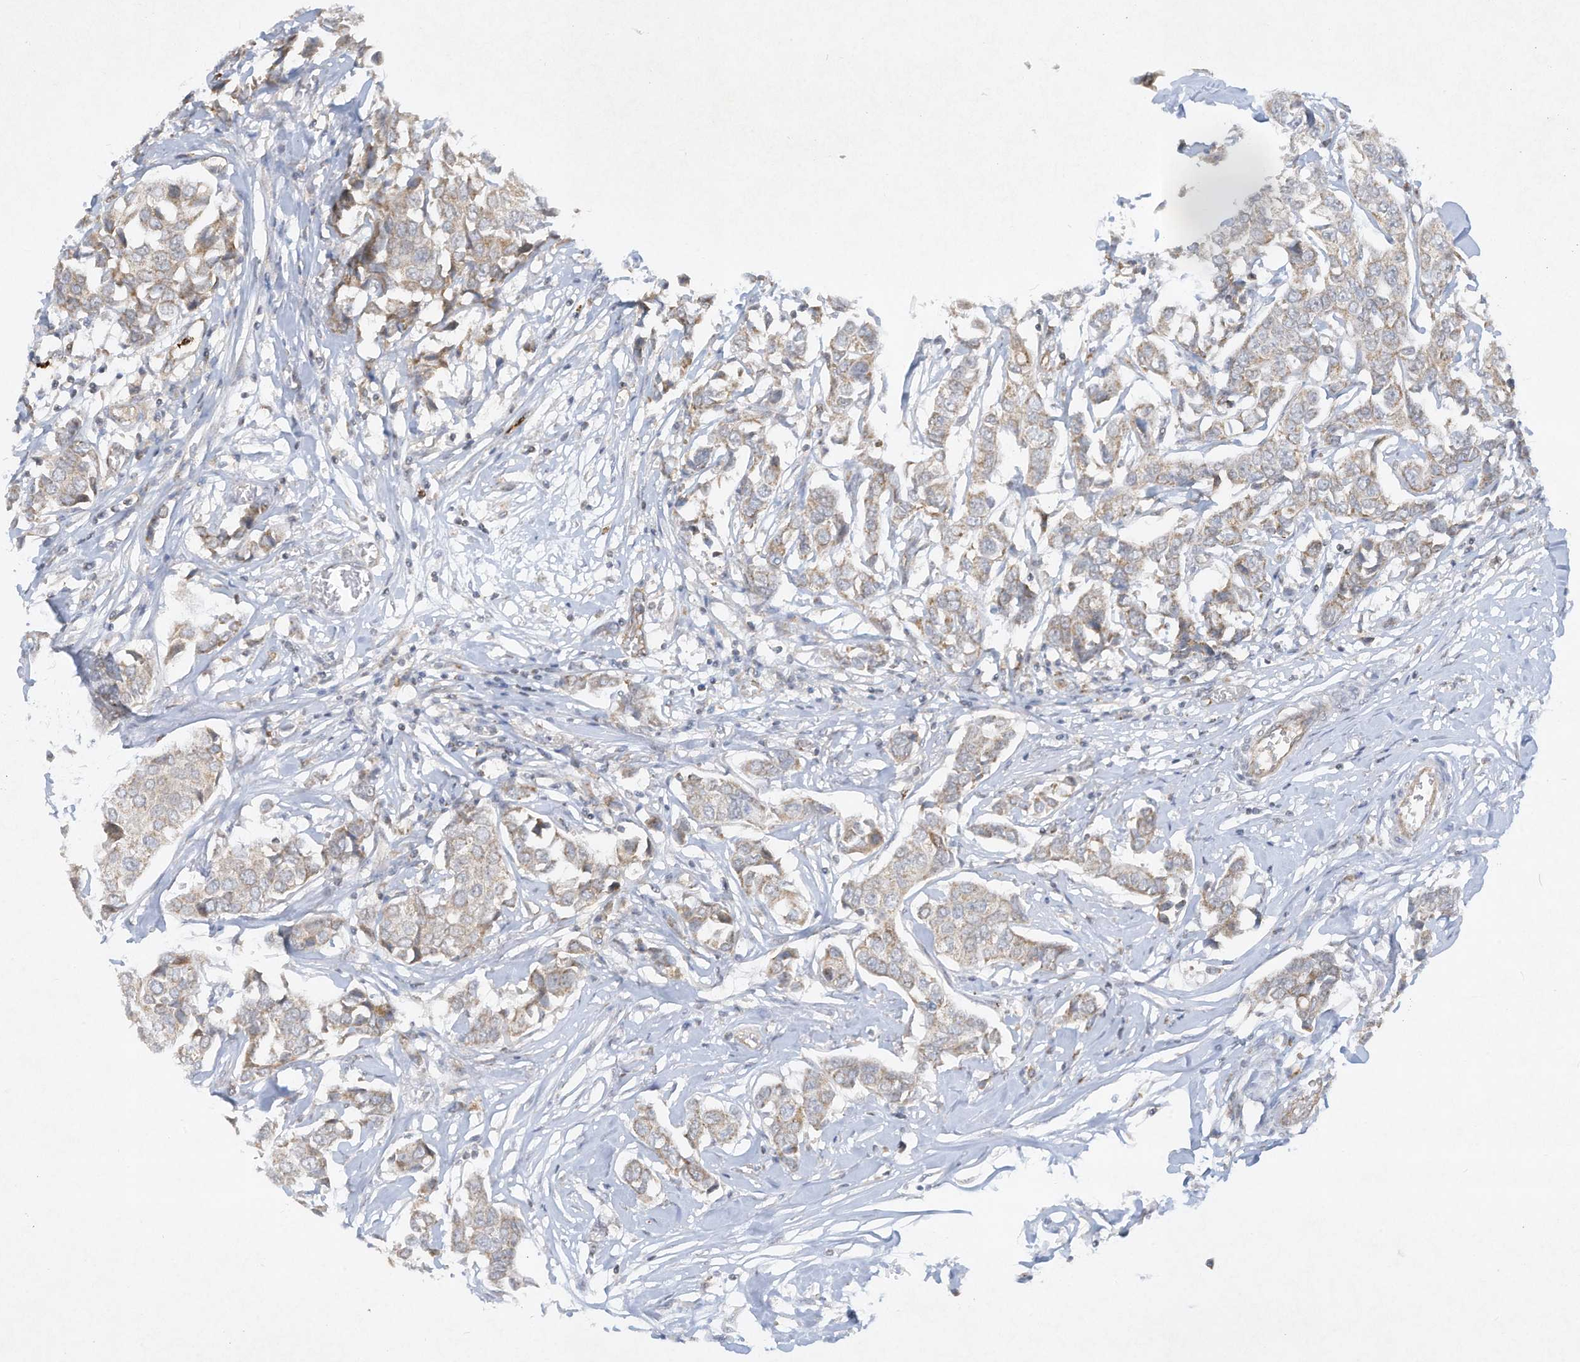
{"staining": {"intensity": "weak", "quantity": "25%-75%", "location": "cytoplasmic/membranous"}, "tissue": "breast cancer", "cell_type": "Tumor cells", "image_type": "cancer", "snomed": [{"axis": "morphology", "description": "Duct carcinoma"}, {"axis": "topography", "description": "Breast"}], "caption": "Tumor cells show weak cytoplasmic/membranous staining in about 25%-75% of cells in breast infiltrating ductal carcinoma. The protein is shown in brown color, while the nuclei are stained blue.", "gene": "CHRNA4", "patient": {"sex": "female", "age": 80}}